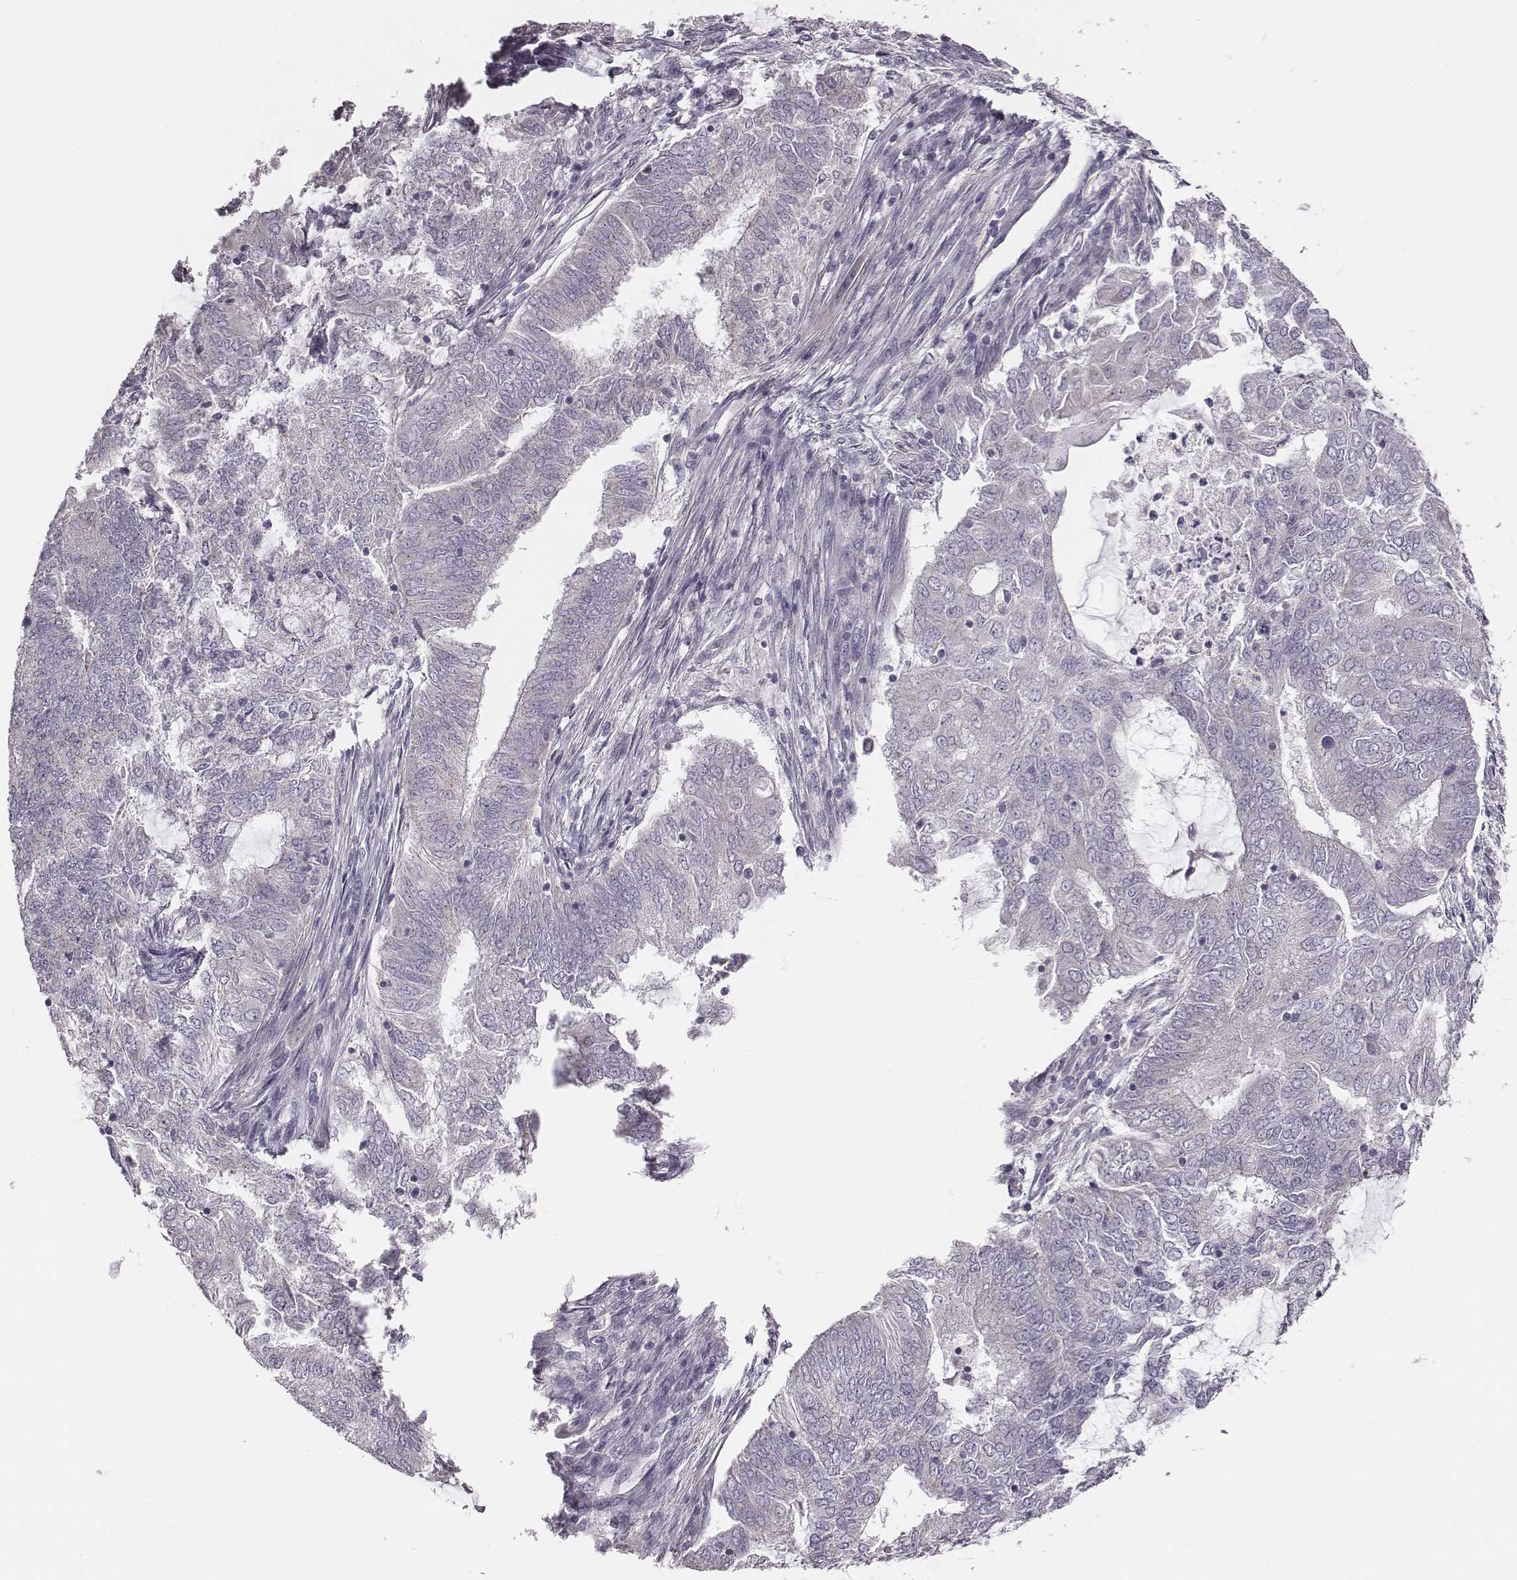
{"staining": {"intensity": "negative", "quantity": "none", "location": "none"}, "tissue": "endometrial cancer", "cell_type": "Tumor cells", "image_type": "cancer", "snomed": [{"axis": "morphology", "description": "Adenocarcinoma, NOS"}, {"axis": "topography", "description": "Endometrium"}], "caption": "This micrograph is of endometrial cancer stained with IHC to label a protein in brown with the nuclei are counter-stained blue. There is no staining in tumor cells.", "gene": "UBL4B", "patient": {"sex": "female", "age": 62}}